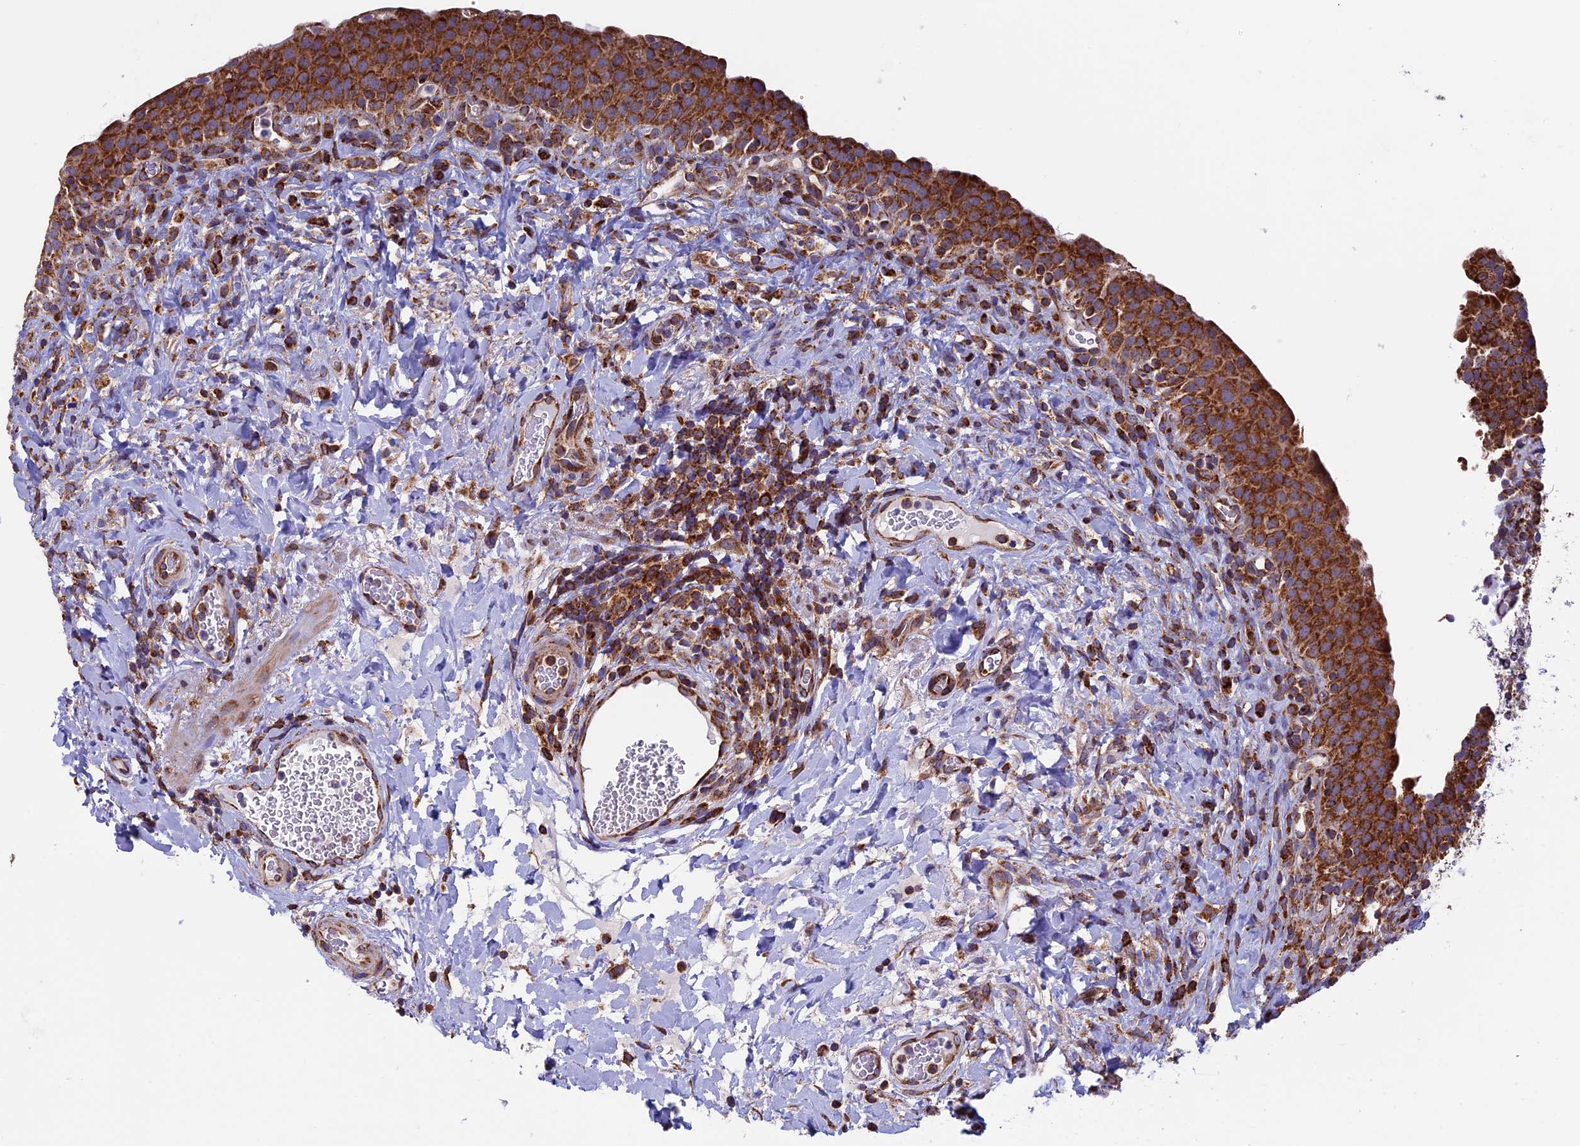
{"staining": {"intensity": "strong", "quantity": "25%-75%", "location": "cytoplasmic/membranous"}, "tissue": "urinary bladder", "cell_type": "Urothelial cells", "image_type": "normal", "snomed": [{"axis": "morphology", "description": "Normal tissue, NOS"}, {"axis": "morphology", "description": "Inflammation, NOS"}, {"axis": "topography", "description": "Urinary bladder"}], "caption": "Brown immunohistochemical staining in benign urinary bladder exhibits strong cytoplasmic/membranous staining in about 25%-75% of urothelial cells.", "gene": "SLC9A5", "patient": {"sex": "male", "age": 64}}